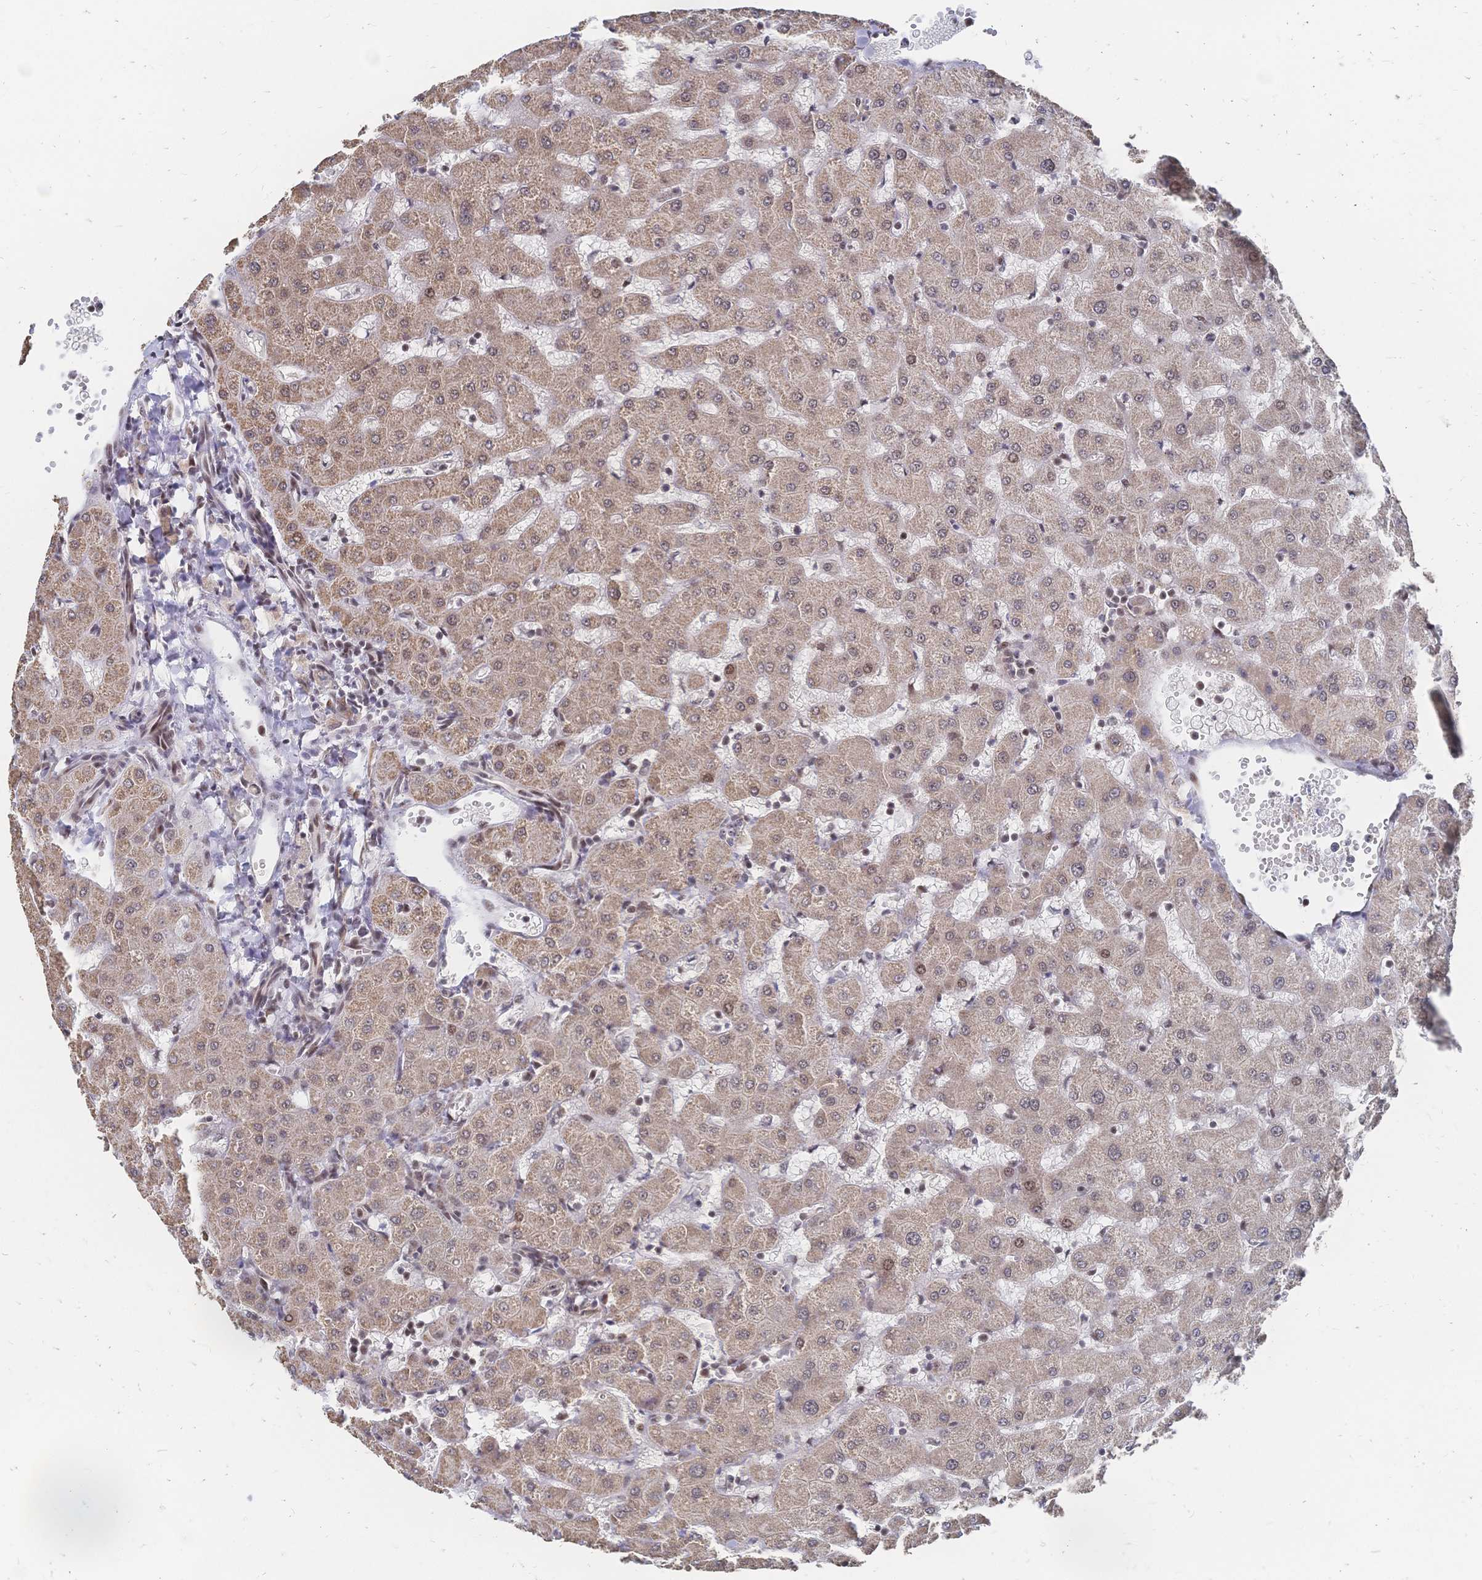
{"staining": {"intensity": "negative", "quantity": "none", "location": "none"}, "tissue": "liver", "cell_type": "Cholangiocytes", "image_type": "normal", "snomed": [{"axis": "morphology", "description": "Normal tissue, NOS"}, {"axis": "topography", "description": "Liver"}], "caption": "Immunohistochemistry image of normal liver stained for a protein (brown), which reveals no positivity in cholangiocytes. (DAB (3,3'-diaminobenzidine) immunohistochemistry (IHC), high magnification).", "gene": "NELFA", "patient": {"sex": "female", "age": 63}}